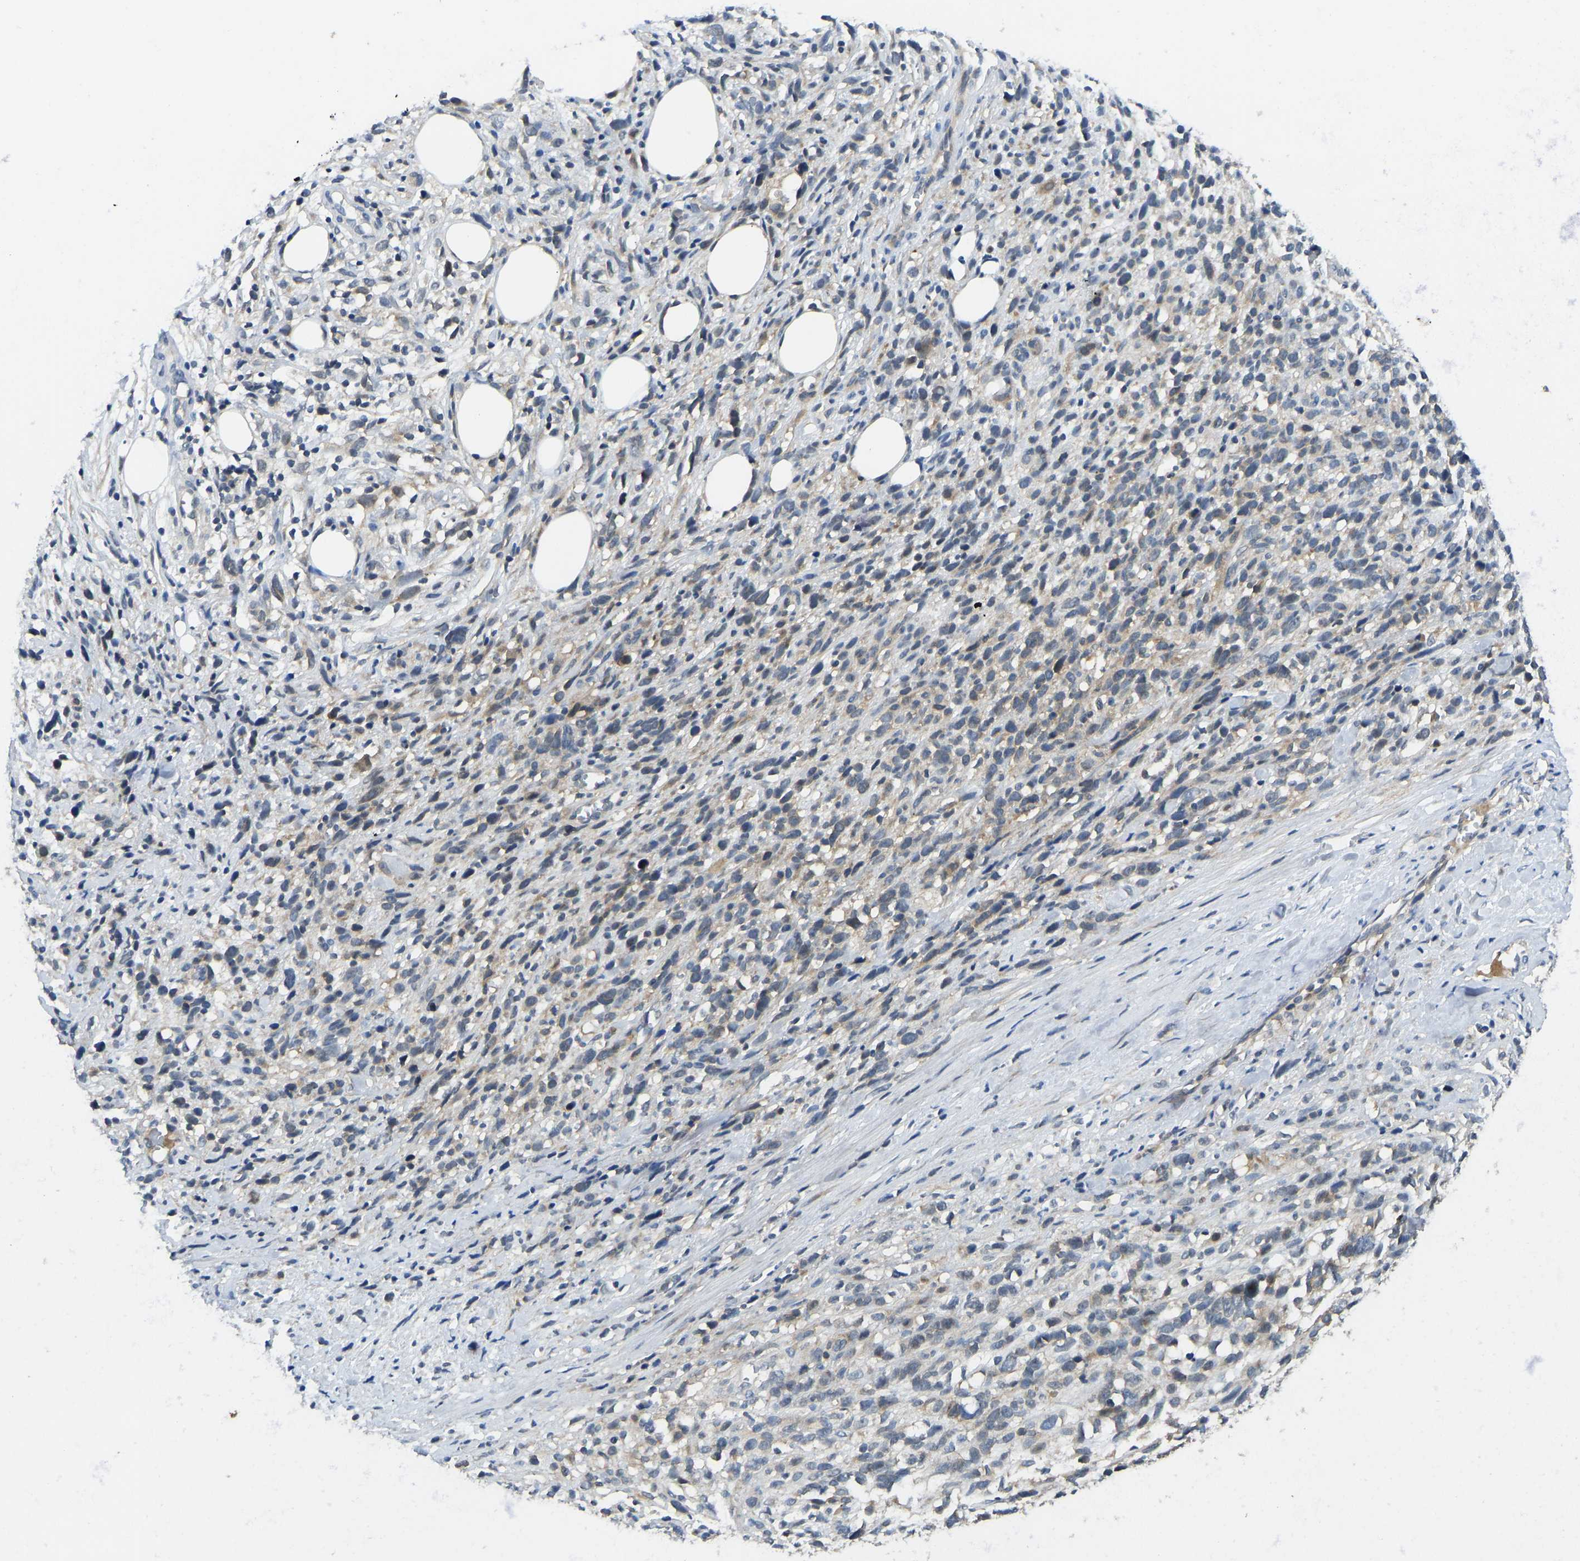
{"staining": {"intensity": "weak", "quantity": "25%-75%", "location": "cytoplasmic/membranous"}, "tissue": "melanoma", "cell_type": "Tumor cells", "image_type": "cancer", "snomed": [{"axis": "morphology", "description": "Malignant melanoma, NOS"}, {"axis": "topography", "description": "Skin"}], "caption": "A micrograph of human malignant melanoma stained for a protein displays weak cytoplasmic/membranous brown staining in tumor cells. (DAB = brown stain, brightfield microscopy at high magnification).", "gene": "NDRG3", "patient": {"sex": "female", "age": 55}}